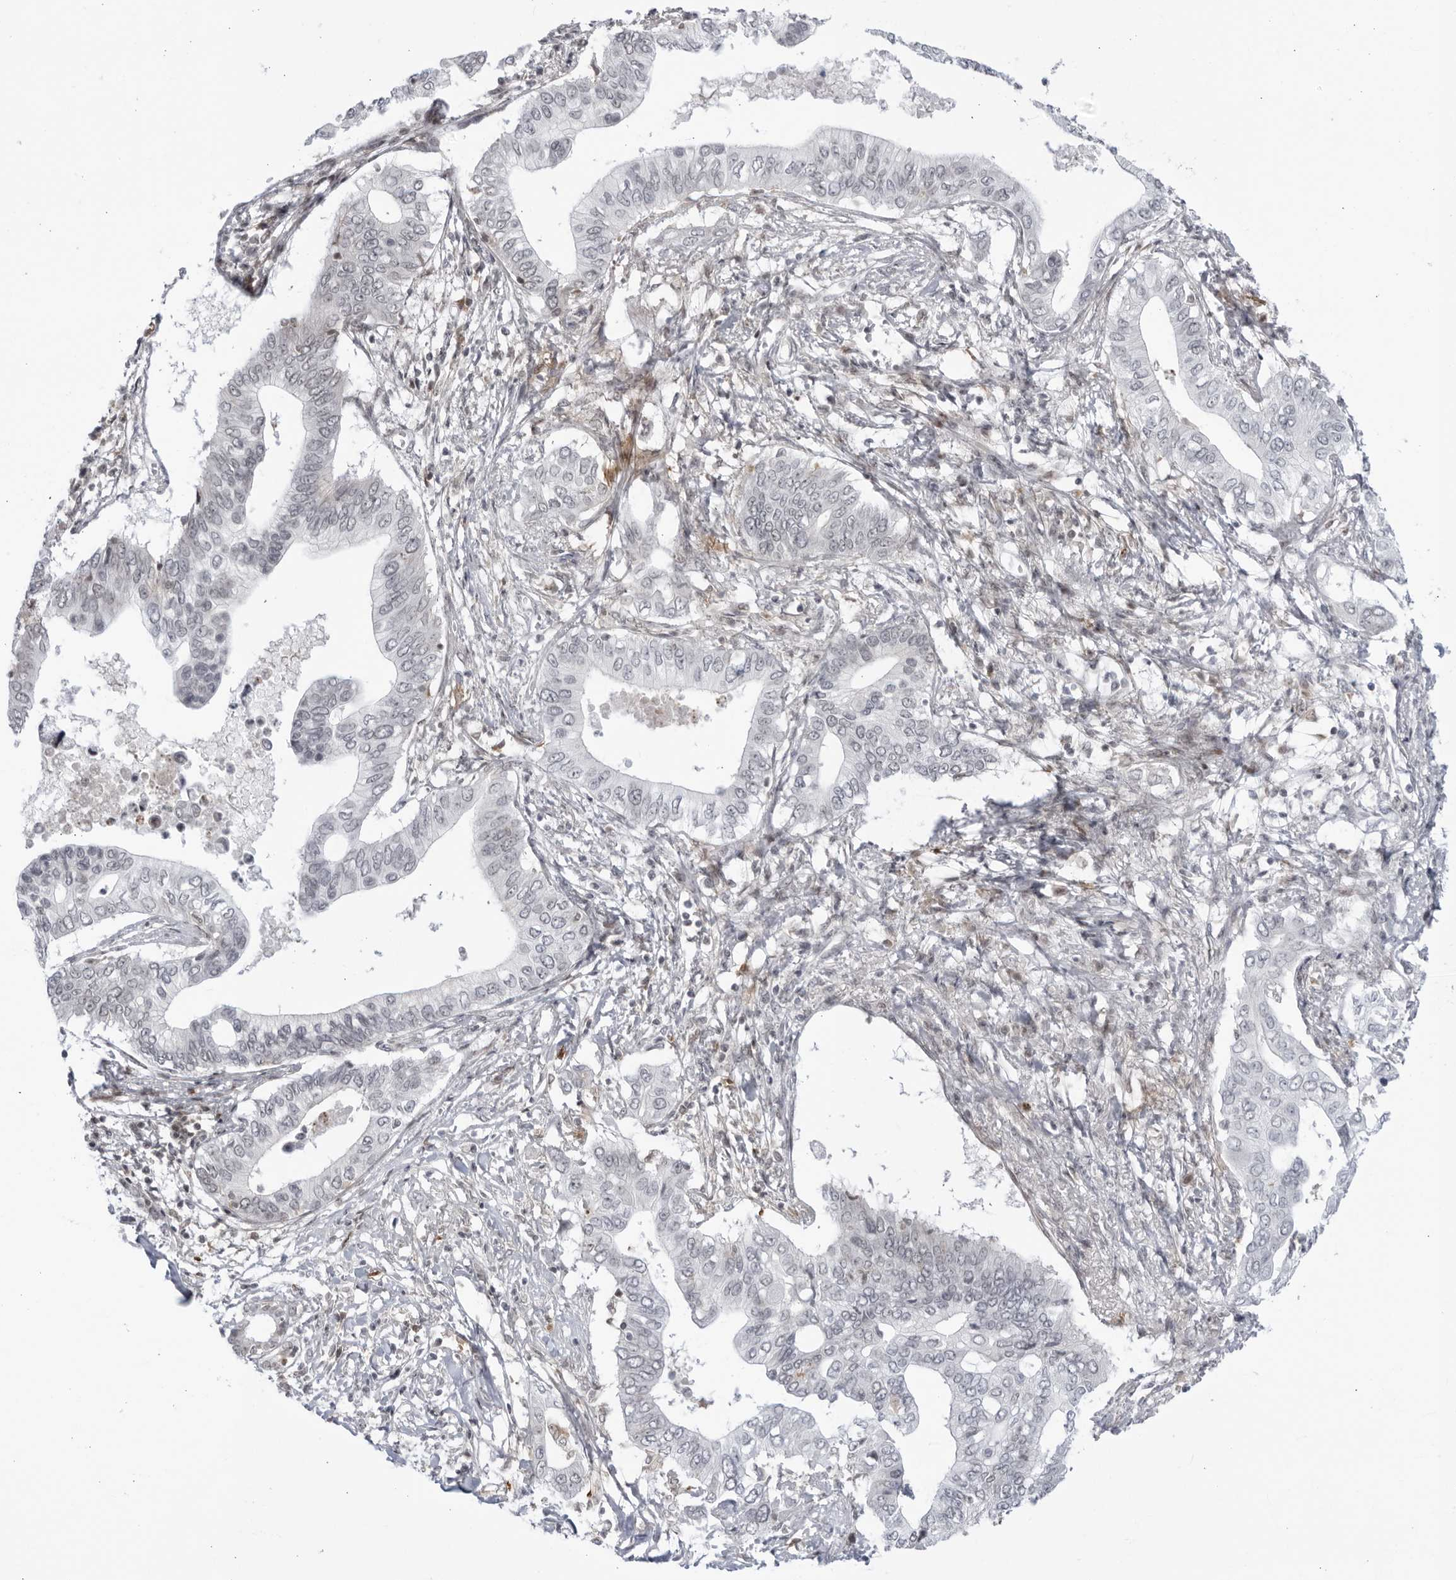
{"staining": {"intensity": "negative", "quantity": "none", "location": "none"}, "tissue": "pancreatic cancer", "cell_type": "Tumor cells", "image_type": "cancer", "snomed": [{"axis": "morphology", "description": "Normal tissue, NOS"}, {"axis": "morphology", "description": "Adenocarcinoma, NOS"}, {"axis": "topography", "description": "Pancreas"}, {"axis": "topography", "description": "Peripheral nerve tissue"}], "caption": "High magnification brightfield microscopy of pancreatic cancer (adenocarcinoma) stained with DAB (3,3'-diaminobenzidine) (brown) and counterstained with hematoxylin (blue): tumor cells show no significant staining. (Brightfield microscopy of DAB (3,3'-diaminobenzidine) immunohistochemistry at high magnification).", "gene": "DTL", "patient": {"sex": "male", "age": 59}}